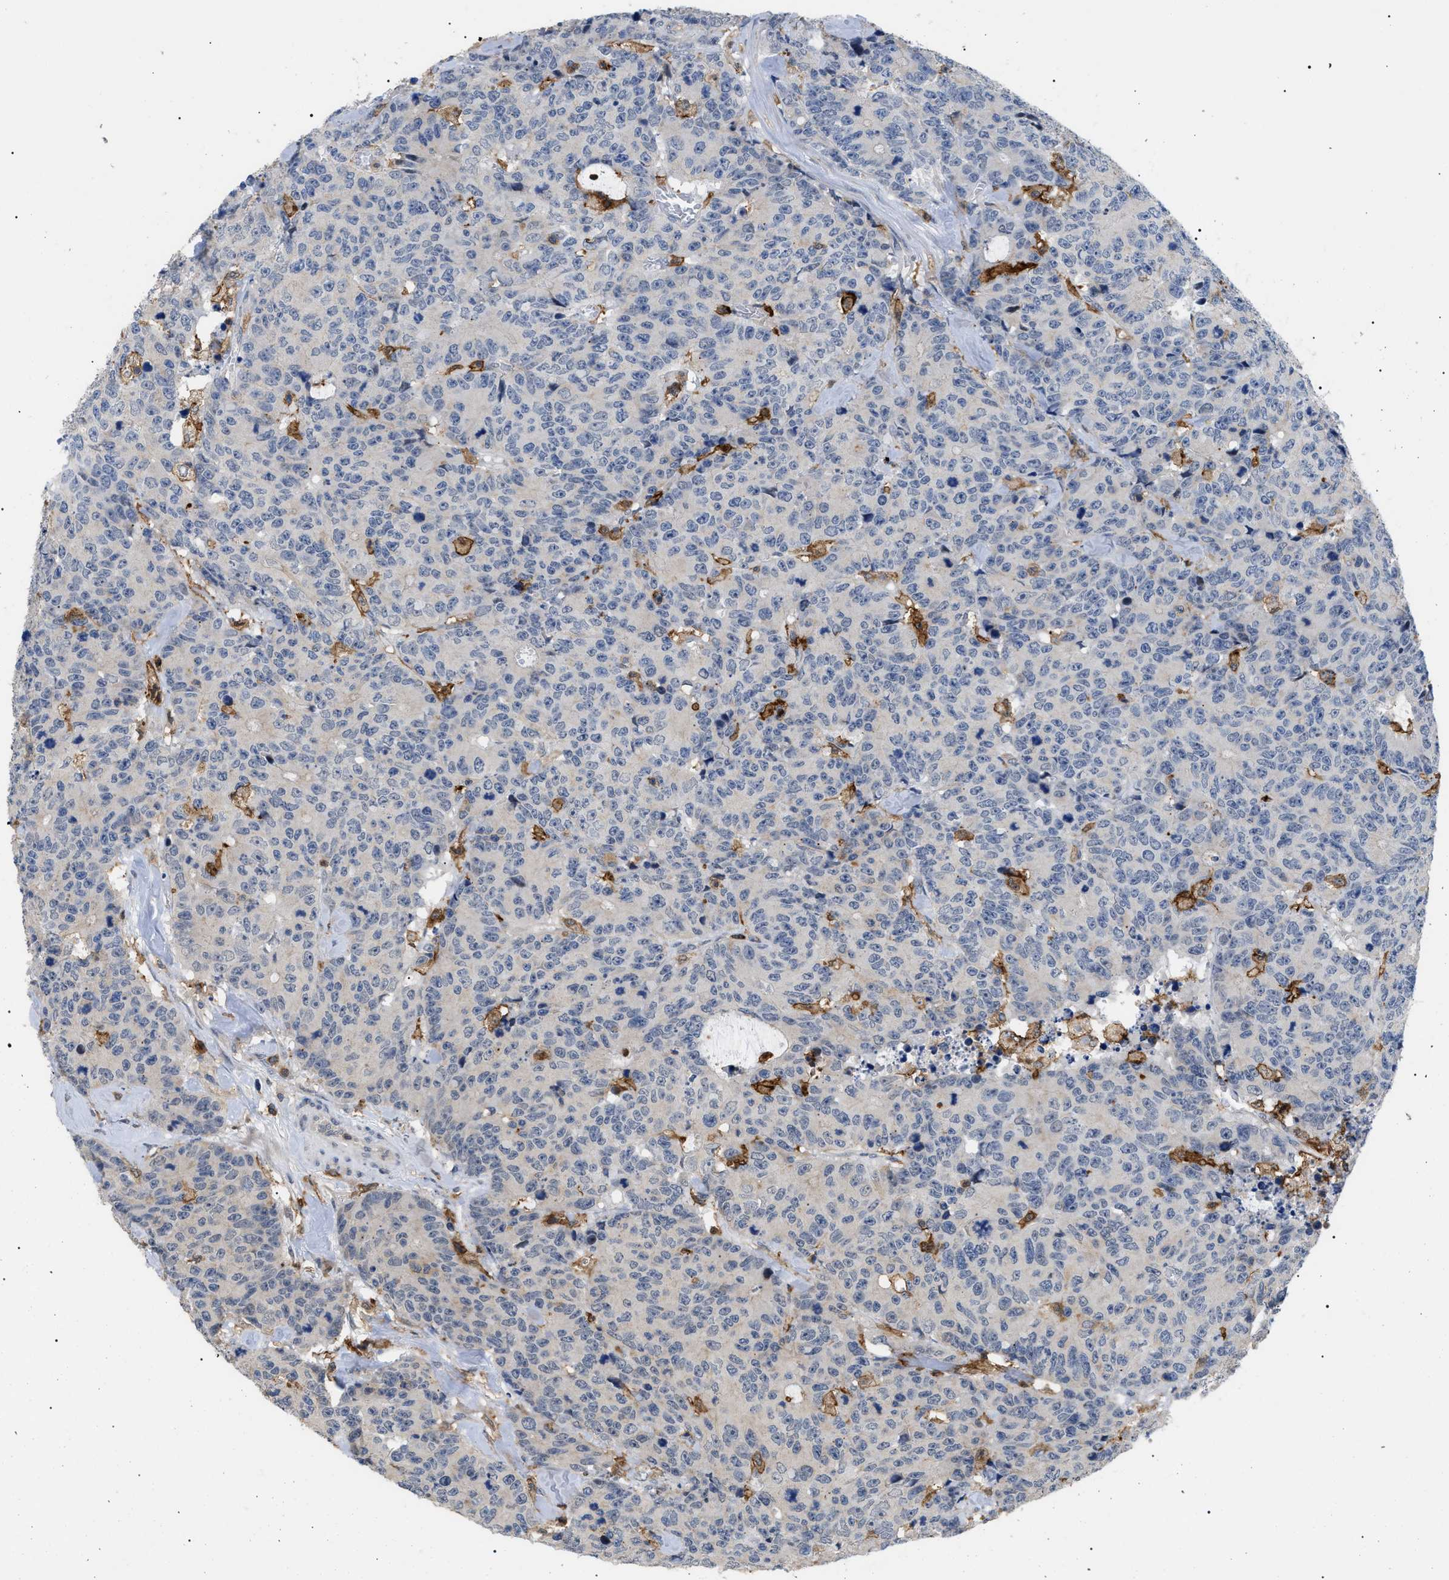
{"staining": {"intensity": "weak", "quantity": "<25%", "location": "cytoplasmic/membranous"}, "tissue": "colorectal cancer", "cell_type": "Tumor cells", "image_type": "cancer", "snomed": [{"axis": "morphology", "description": "Adenocarcinoma, NOS"}, {"axis": "topography", "description": "Colon"}], "caption": "This is a micrograph of IHC staining of adenocarcinoma (colorectal), which shows no staining in tumor cells. The staining was performed using DAB to visualize the protein expression in brown, while the nuclei were stained in blue with hematoxylin (Magnification: 20x).", "gene": "CD300A", "patient": {"sex": "female", "age": 86}}